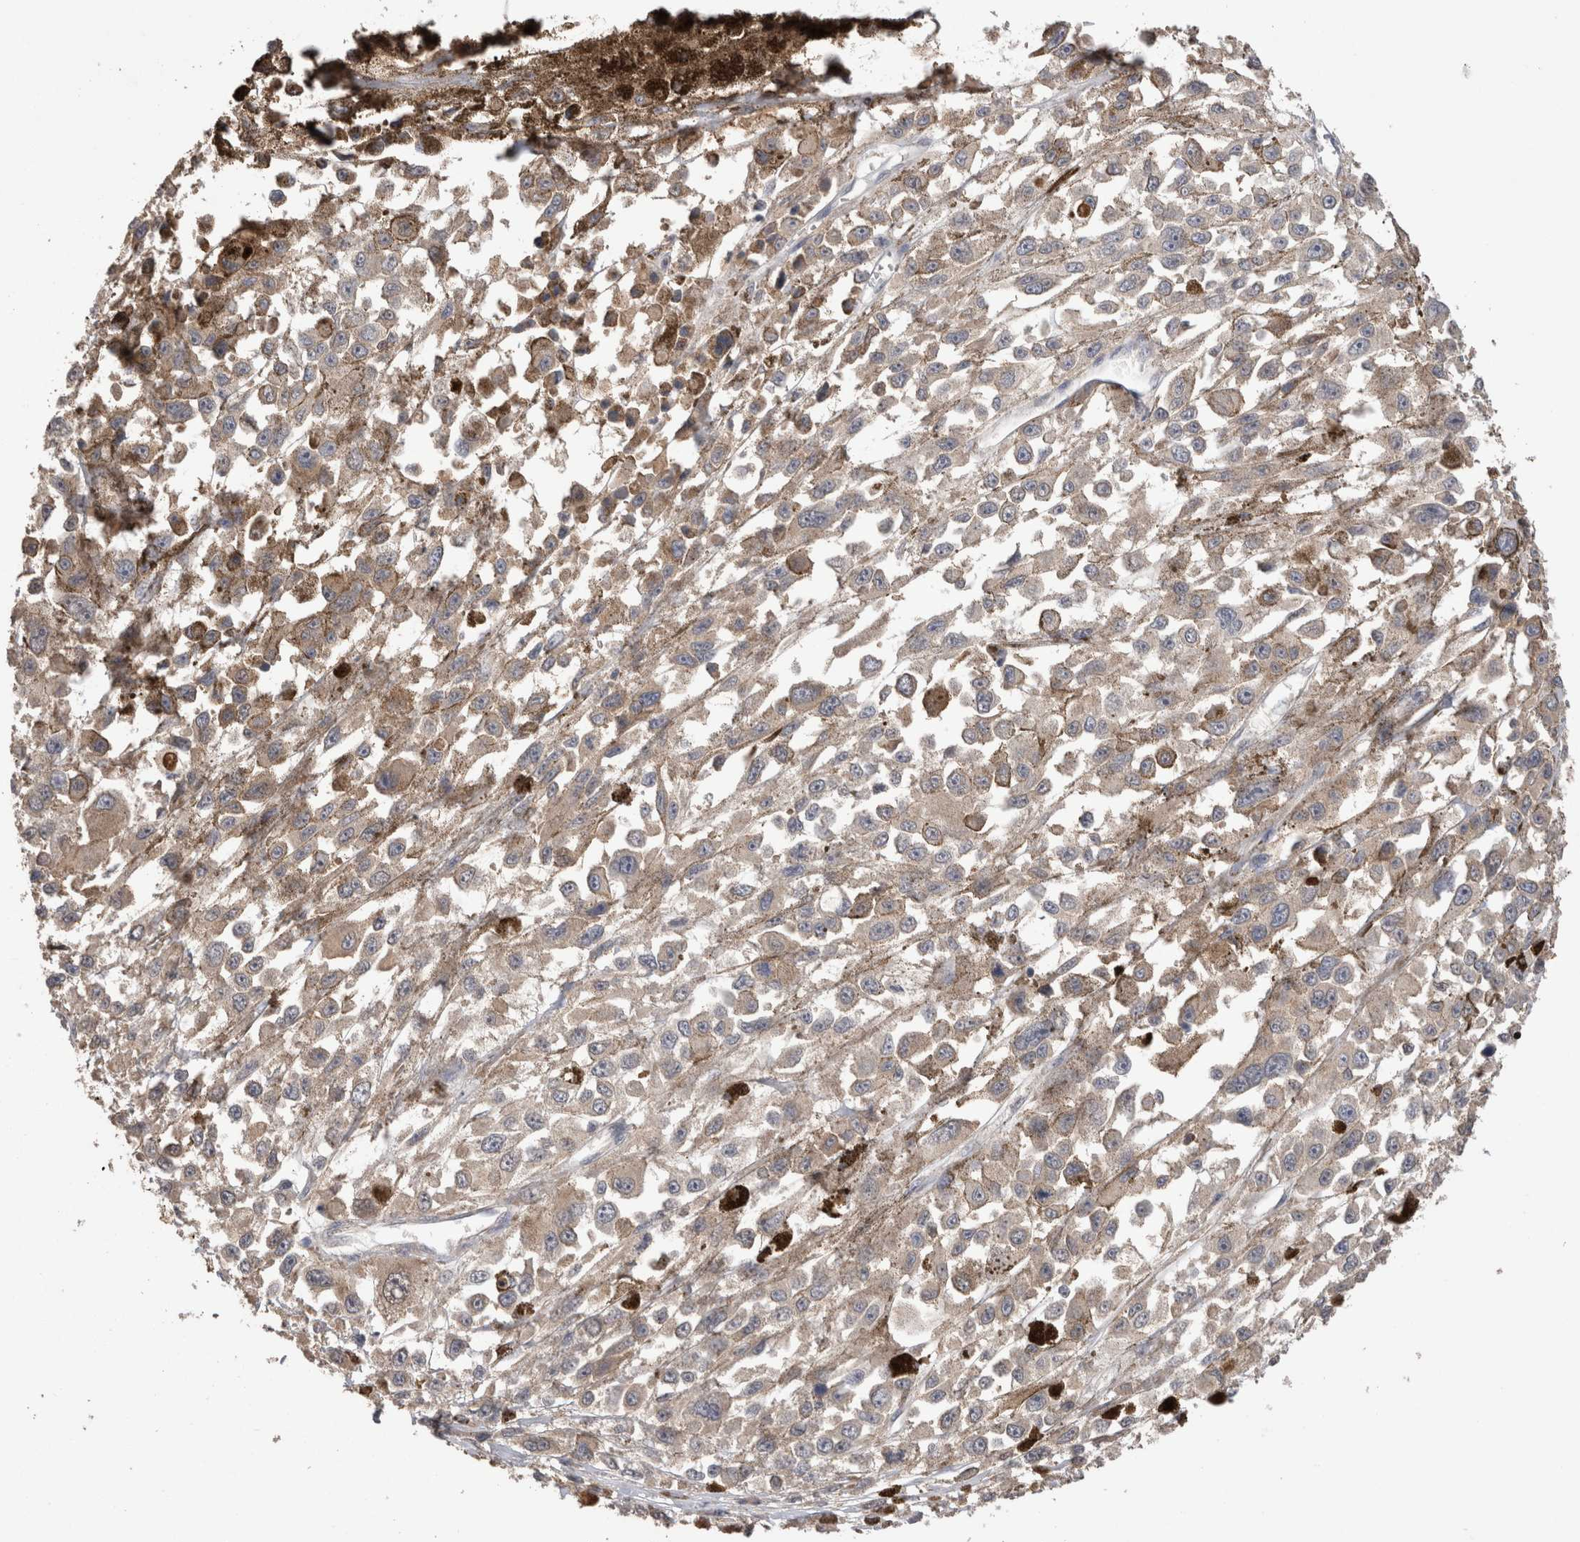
{"staining": {"intensity": "negative", "quantity": "none", "location": "none"}, "tissue": "melanoma", "cell_type": "Tumor cells", "image_type": "cancer", "snomed": [{"axis": "morphology", "description": "Malignant melanoma, Metastatic site"}, {"axis": "topography", "description": "Lymph node"}], "caption": "This is a photomicrograph of IHC staining of malignant melanoma (metastatic site), which shows no positivity in tumor cells. (DAB immunohistochemistry, high magnification).", "gene": "PPP3CC", "patient": {"sex": "male", "age": 59}}